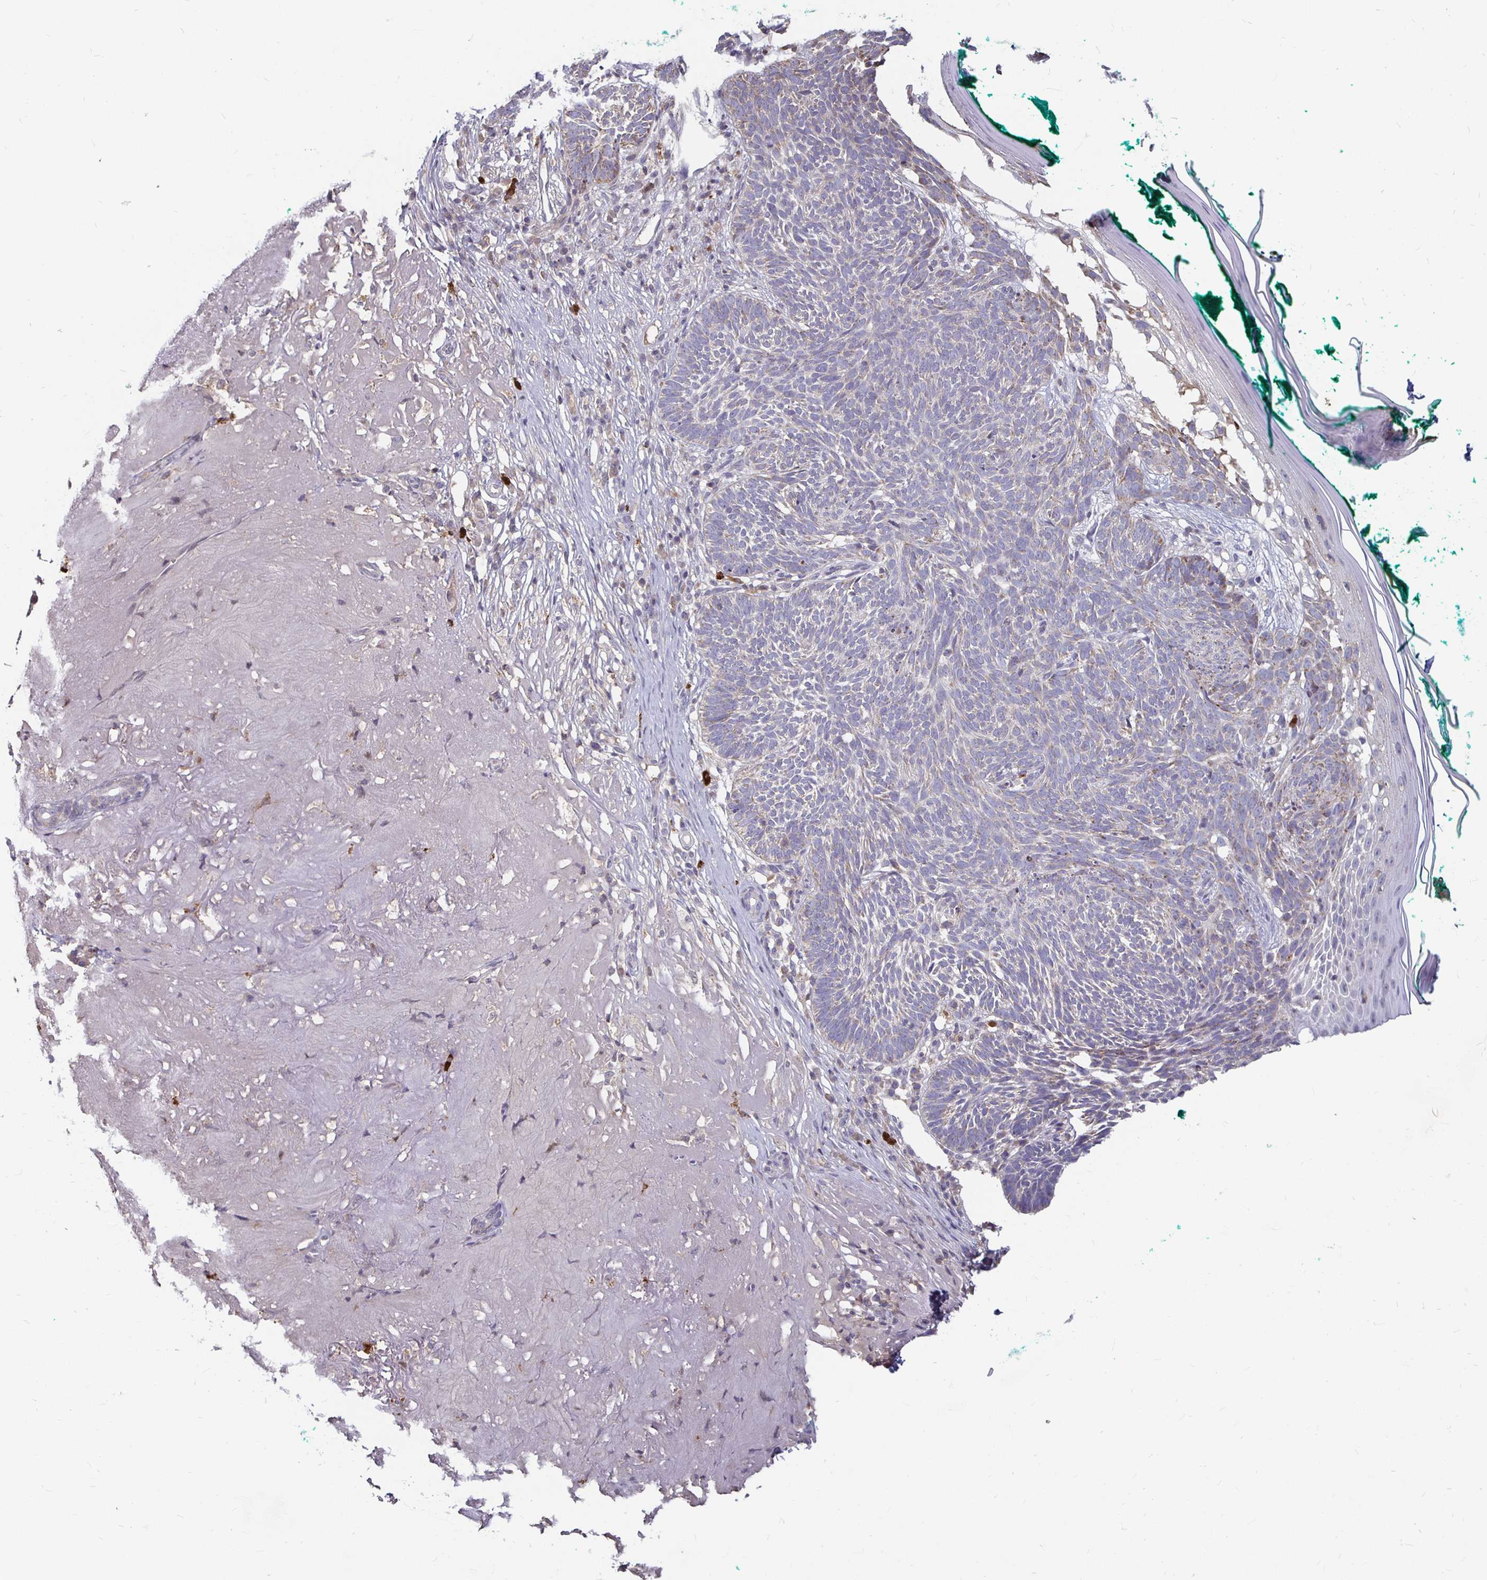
{"staining": {"intensity": "negative", "quantity": "none", "location": "none"}, "tissue": "skin cancer", "cell_type": "Tumor cells", "image_type": "cancer", "snomed": [{"axis": "morphology", "description": "Basal cell carcinoma"}, {"axis": "topography", "description": "Skin"}, {"axis": "topography", "description": "Skin of face"}], "caption": "High power microscopy photomicrograph of an immunohistochemistry (IHC) image of skin basal cell carcinoma, revealing no significant expression in tumor cells.", "gene": "RNF144B", "patient": {"sex": "female", "age": 80}}